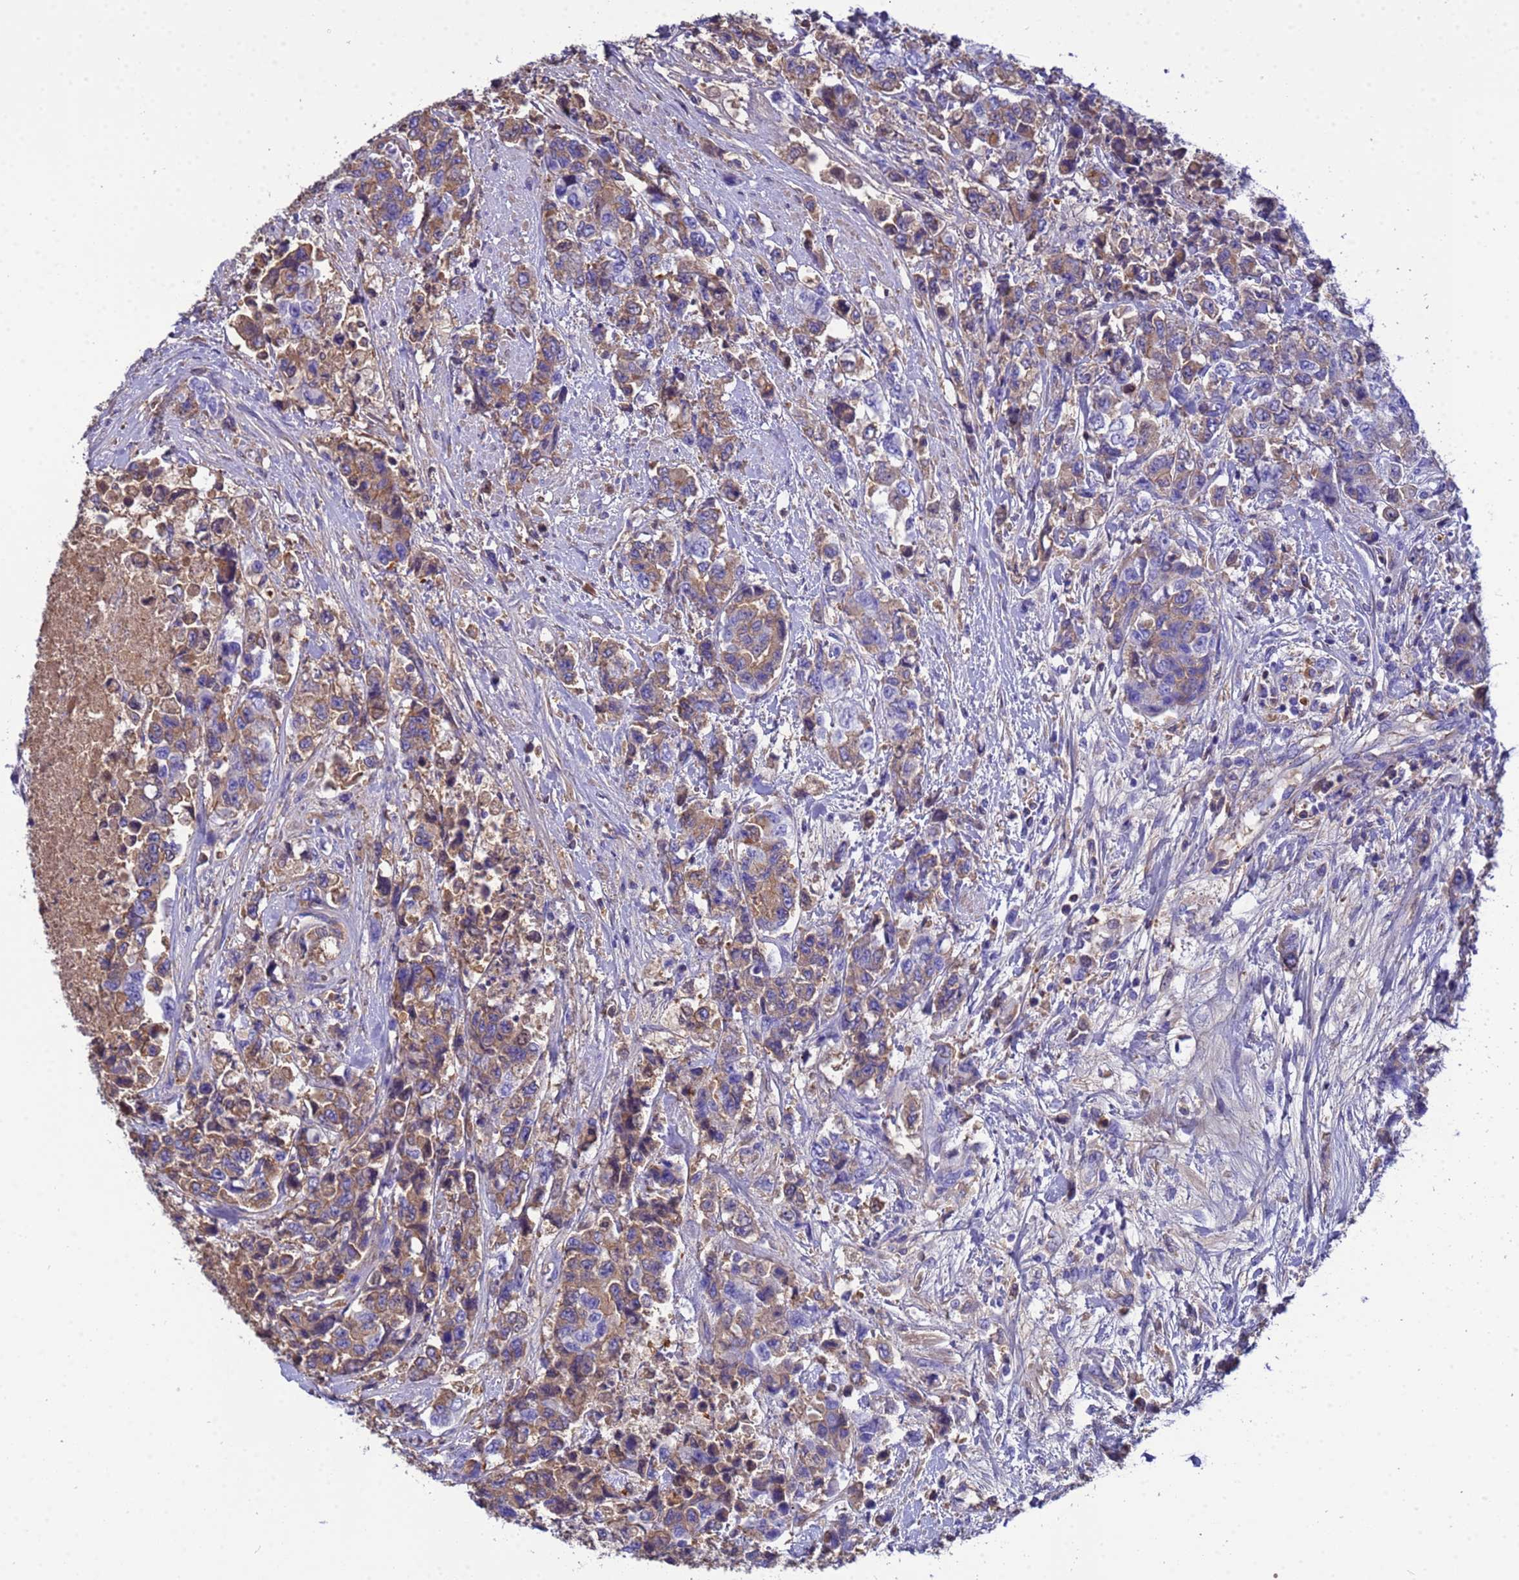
{"staining": {"intensity": "moderate", "quantity": "25%-75%", "location": "cytoplasmic/membranous"}, "tissue": "urothelial cancer", "cell_type": "Tumor cells", "image_type": "cancer", "snomed": [{"axis": "morphology", "description": "Urothelial carcinoma, High grade"}, {"axis": "topography", "description": "Urinary bladder"}], "caption": "Urothelial carcinoma (high-grade) stained with immunohistochemistry reveals moderate cytoplasmic/membranous positivity in about 25%-75% of tumor cells.", "gene": "H1-7", "patient": {"sex": "female", "age": 78}}